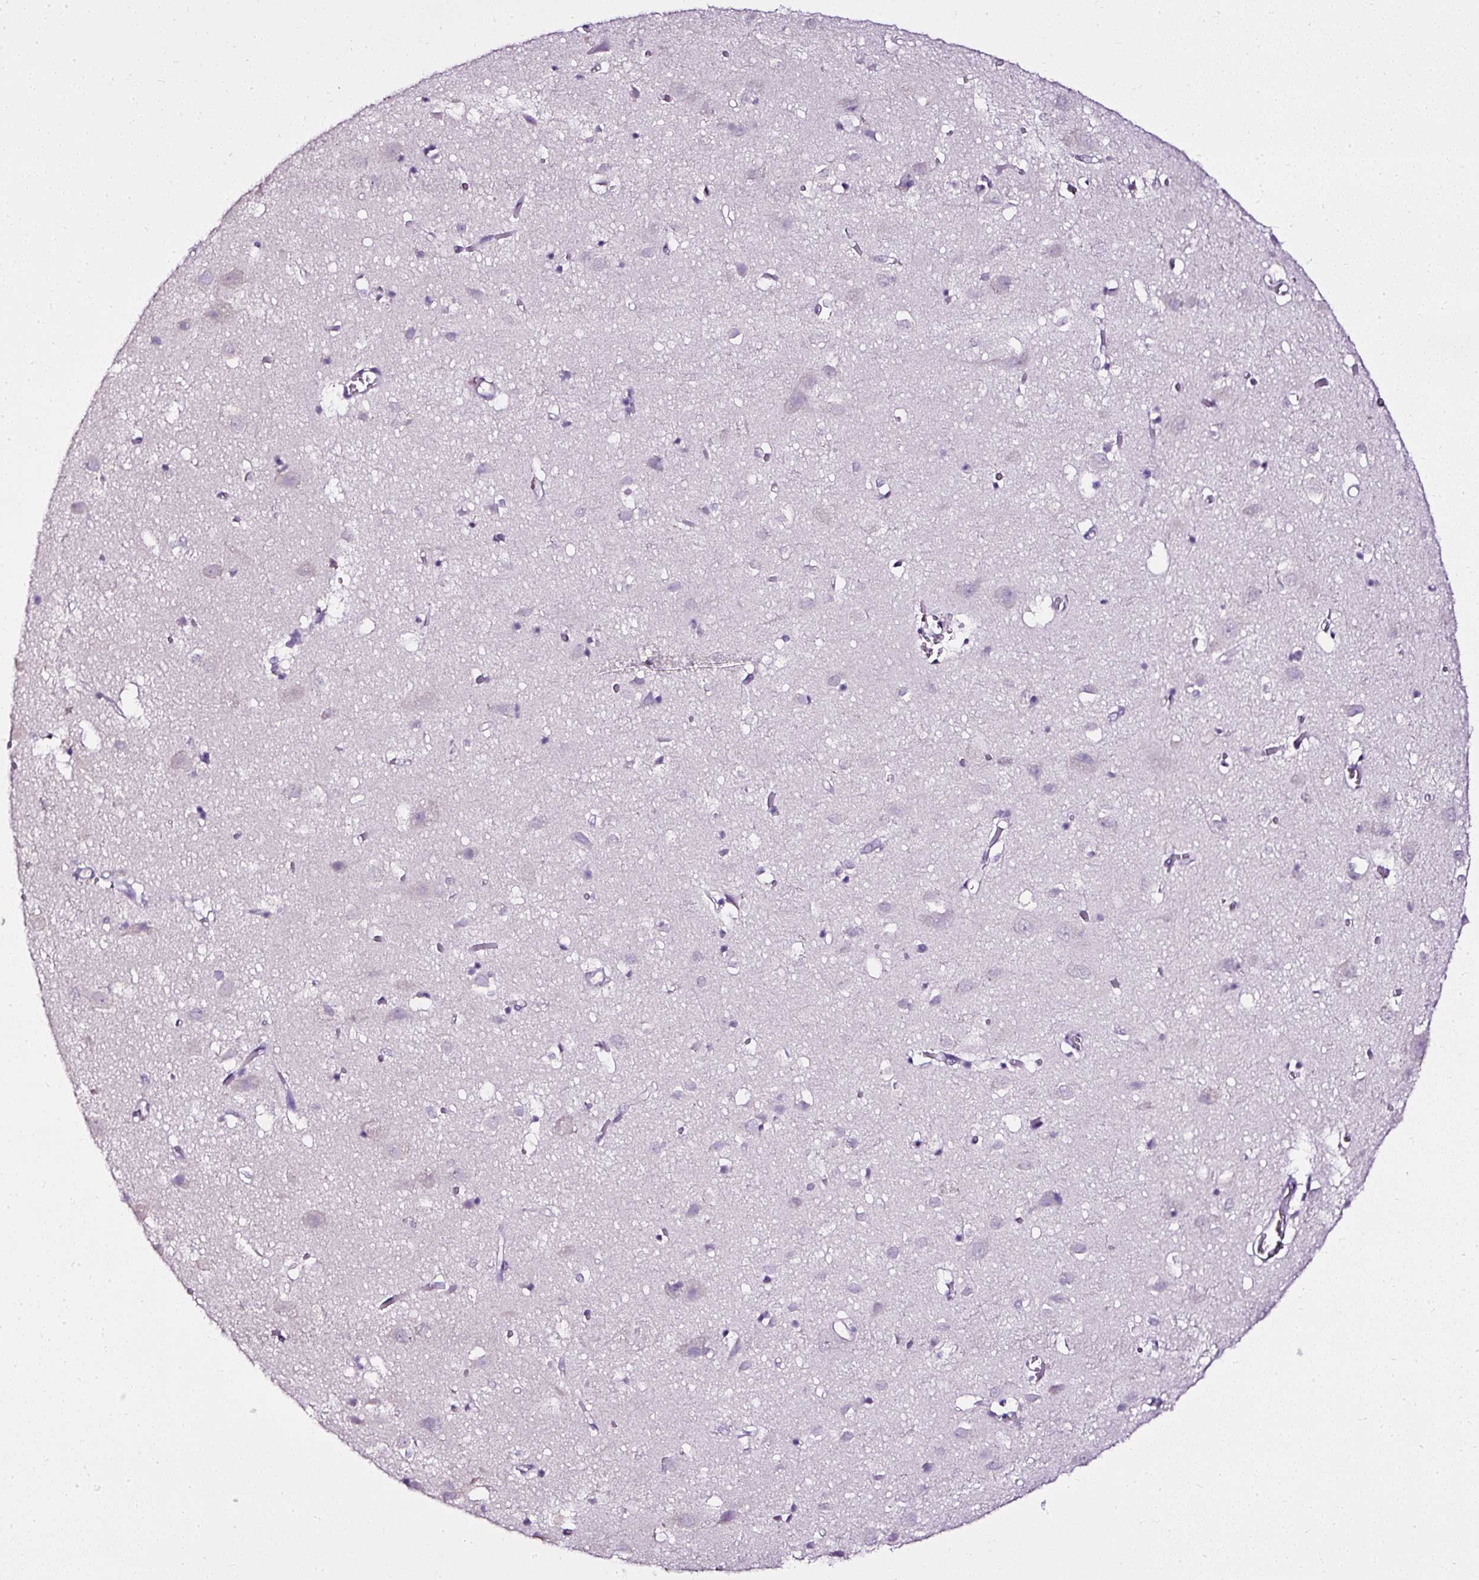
{"staining": {"intensity": "negative", "quantity": "none", "location": "none"}, "tissue": "cerebral cortex", "cell_type": "Endothelial cells", "image_type": "normal", "snomed": [{"axis": "morphology", "description": "Normal tissue, NOS"}, {"axis": "topography", "description": "Cerebral cortex"}], "caption": "Cerebral cortex stained for a protein using immunohistochemistry (IHC) exhibits no positivity endothelial cells.", "gene": "ATP2A1", "patient": {"sex": "male", "age": 70}}